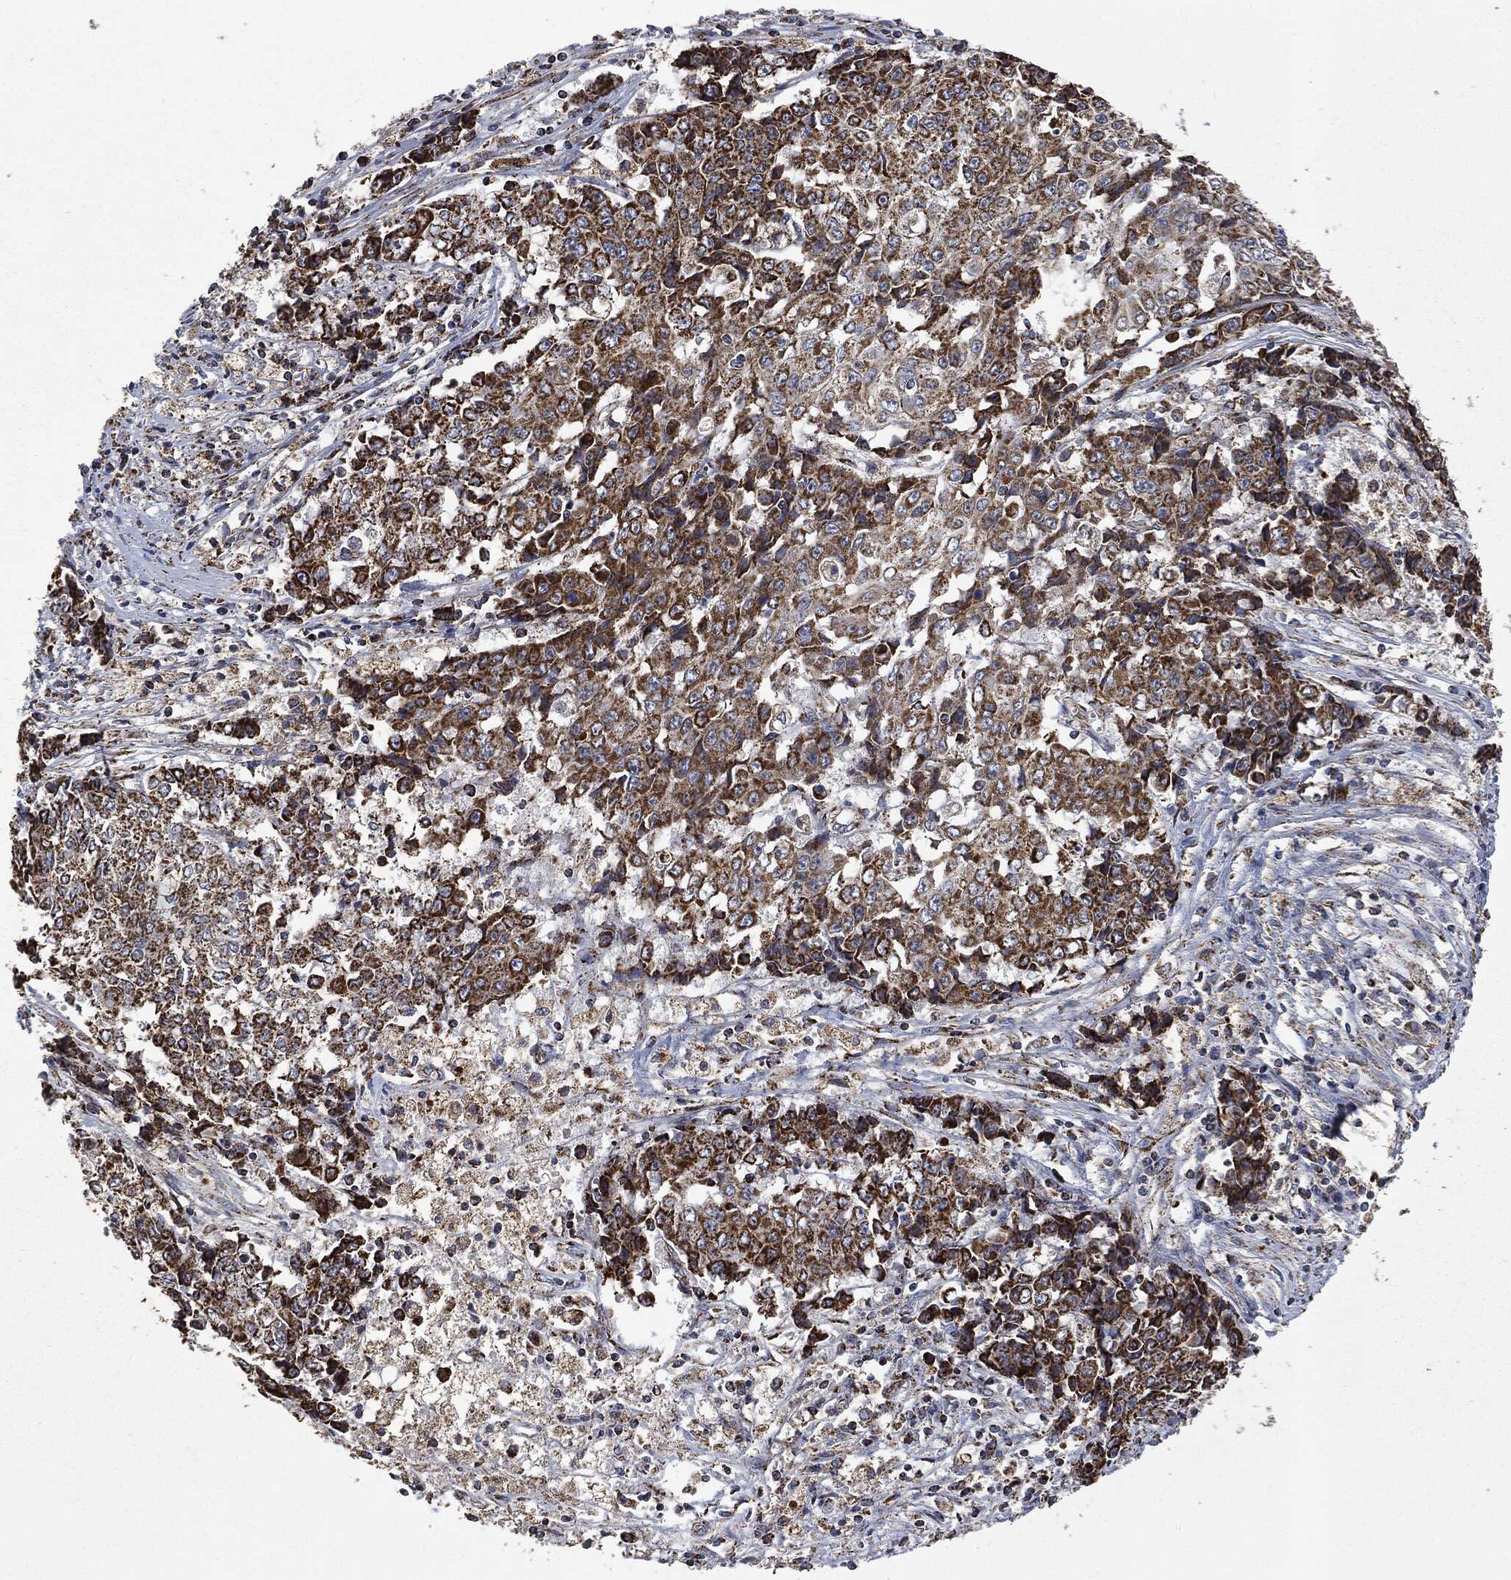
{"staining": {"intensity": "strong", "quantity": ">75%", "location": "cytoplasmic/membranous"}, "tissue": "ovarian cancer", "cell_type": "Tumor cells", "image_type": "cancer", "snomed": [{"axis": "morphology", "description": "Carcinoma, endometroid"}, {"axis": "topography", "description": "Ovary"}], "caption": "The photomicrograph shows immunohistochemical staining of ovarian cancer (endometroid carcinoma). There is strong cytoplasmic/membranous positivity is identified in approximately >75% of tumor cells.", "gene": "RYK", "patient": {"sex": "female", "age": 42}}